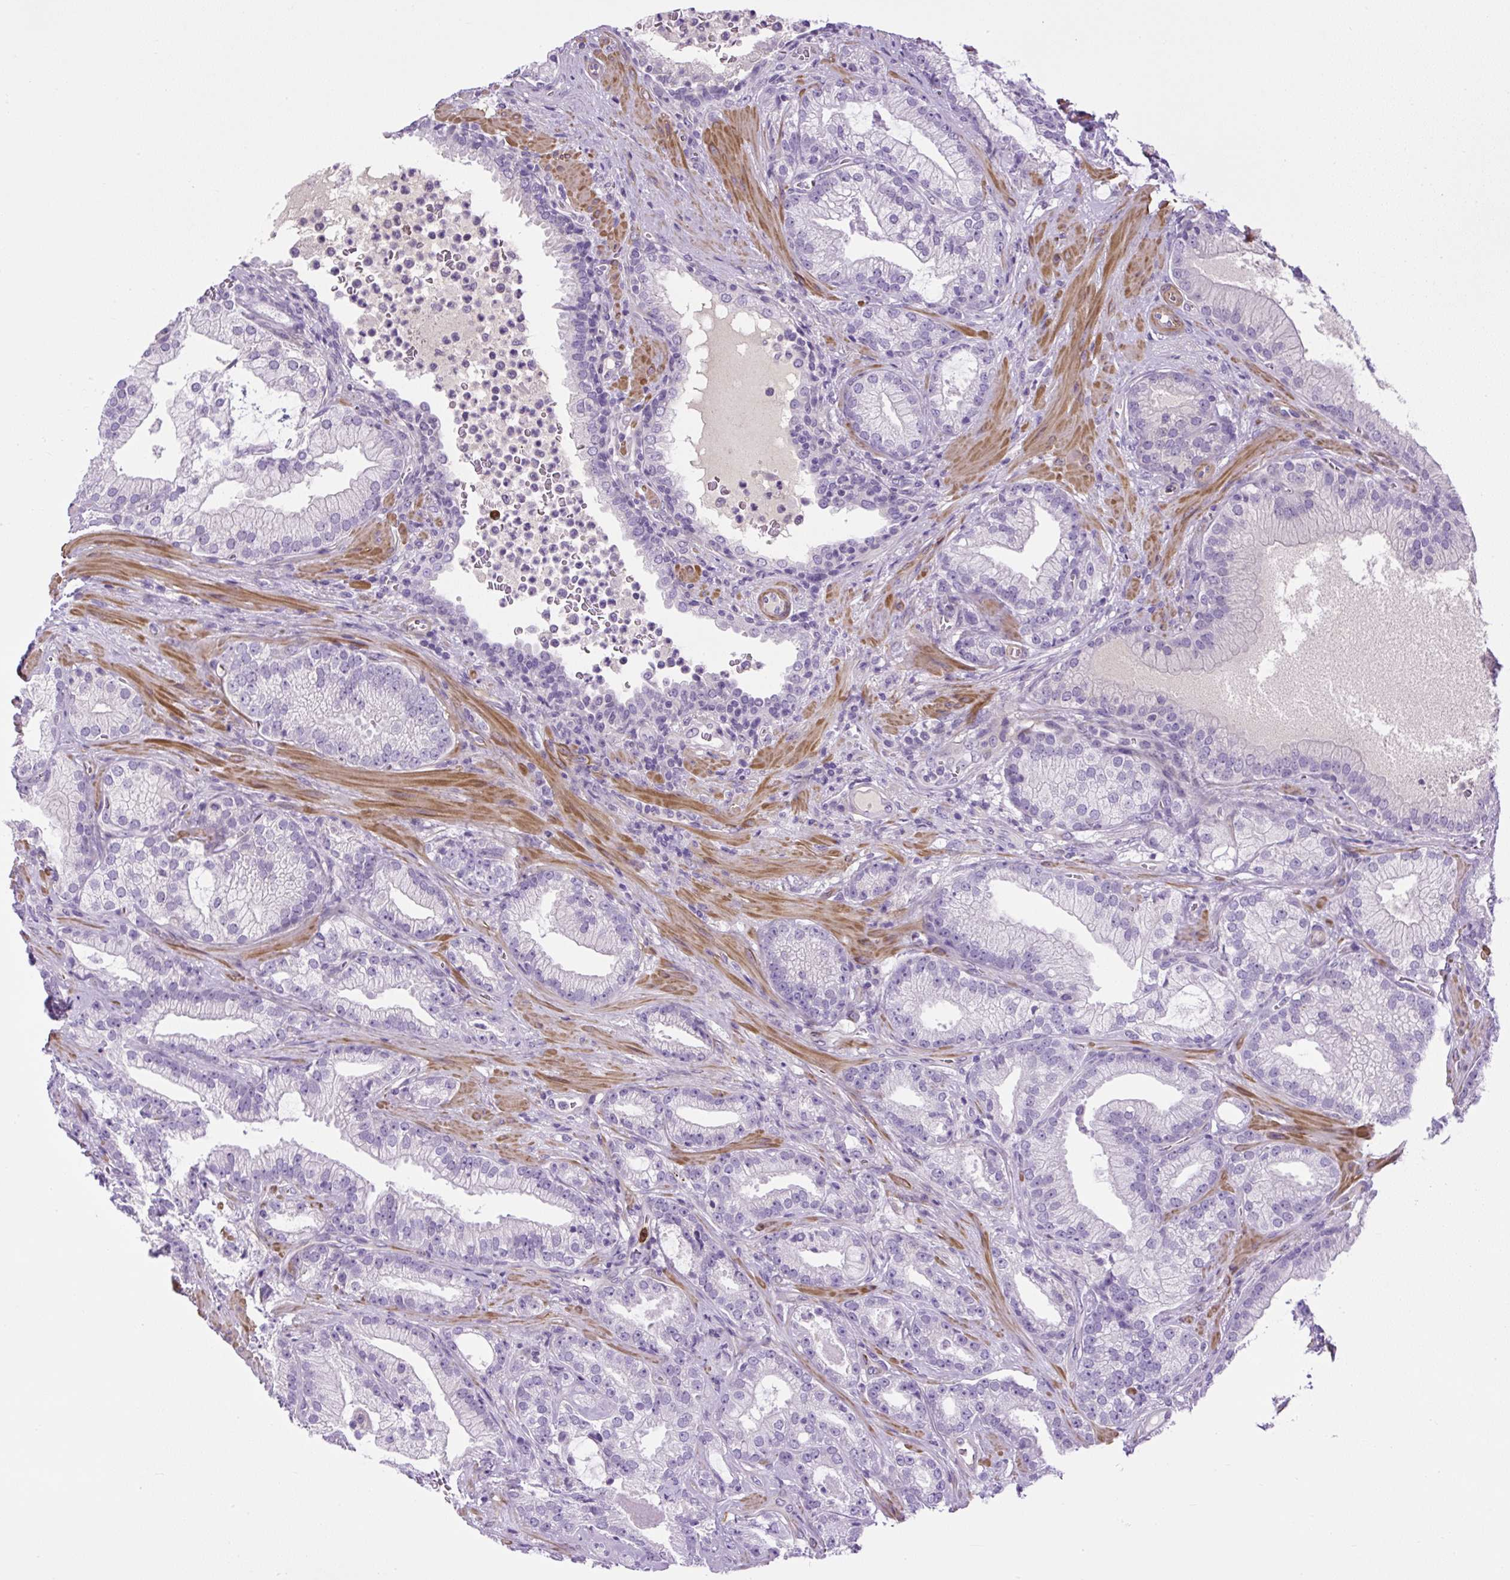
{"staining": {"intensity": "negative", "quantity": "none", "location": "none"}, "tissue": "prostate cancer", "cell_type": "Tumor cells", "image_type": "cancer", "snomed": [{"axis": "morphology", "description": "Adenocarcinoma, High grade"}, {"axis": "topography", "description": "Prostate"}], "caption": "The histopathology image reveals no staining of tumor cells in prostate high-grade adenocarcinoma.", "gene": "VWA7", "patient": {"sex": "male", "age": 68}}